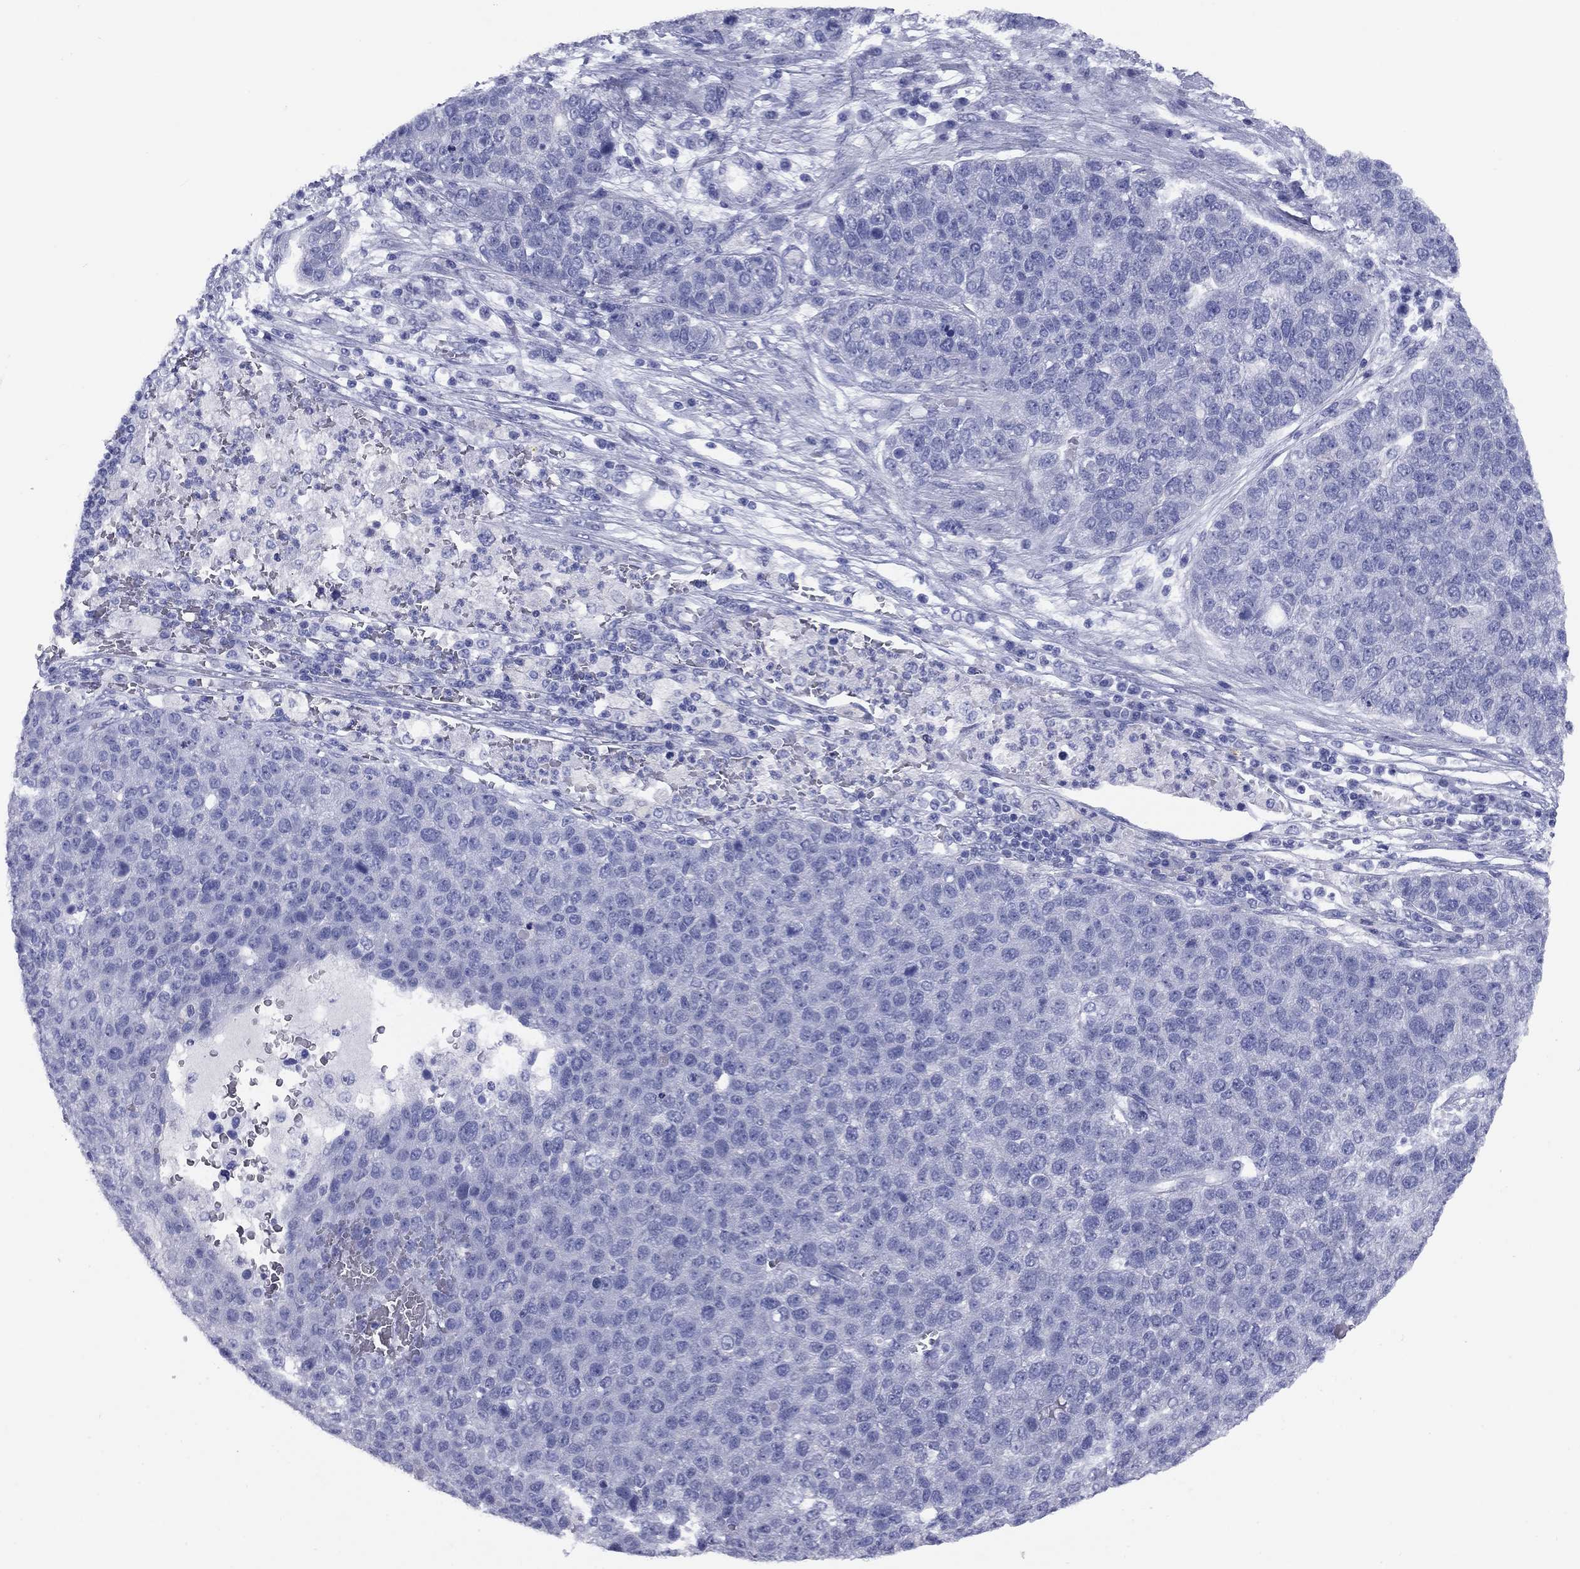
{"staining": {"intensity": "negative", "quantity": "none", "location": "none"}, "tissue": "pancreatic cancer", "cell_type": "Tumor cells", "image_type": "cancer", "snomed": [{"axis": "morphology", "description": "Adenocarcinoma, NOS"}, {"axis": "topography", "description": "Pancreas"}], "caption": "Image shows no protein expression in tumor cells of pancreatic cancer (adenocarcinoma) tissue.", "gene": "NPPA", "patient": {"sex": "female", "age": 61}}